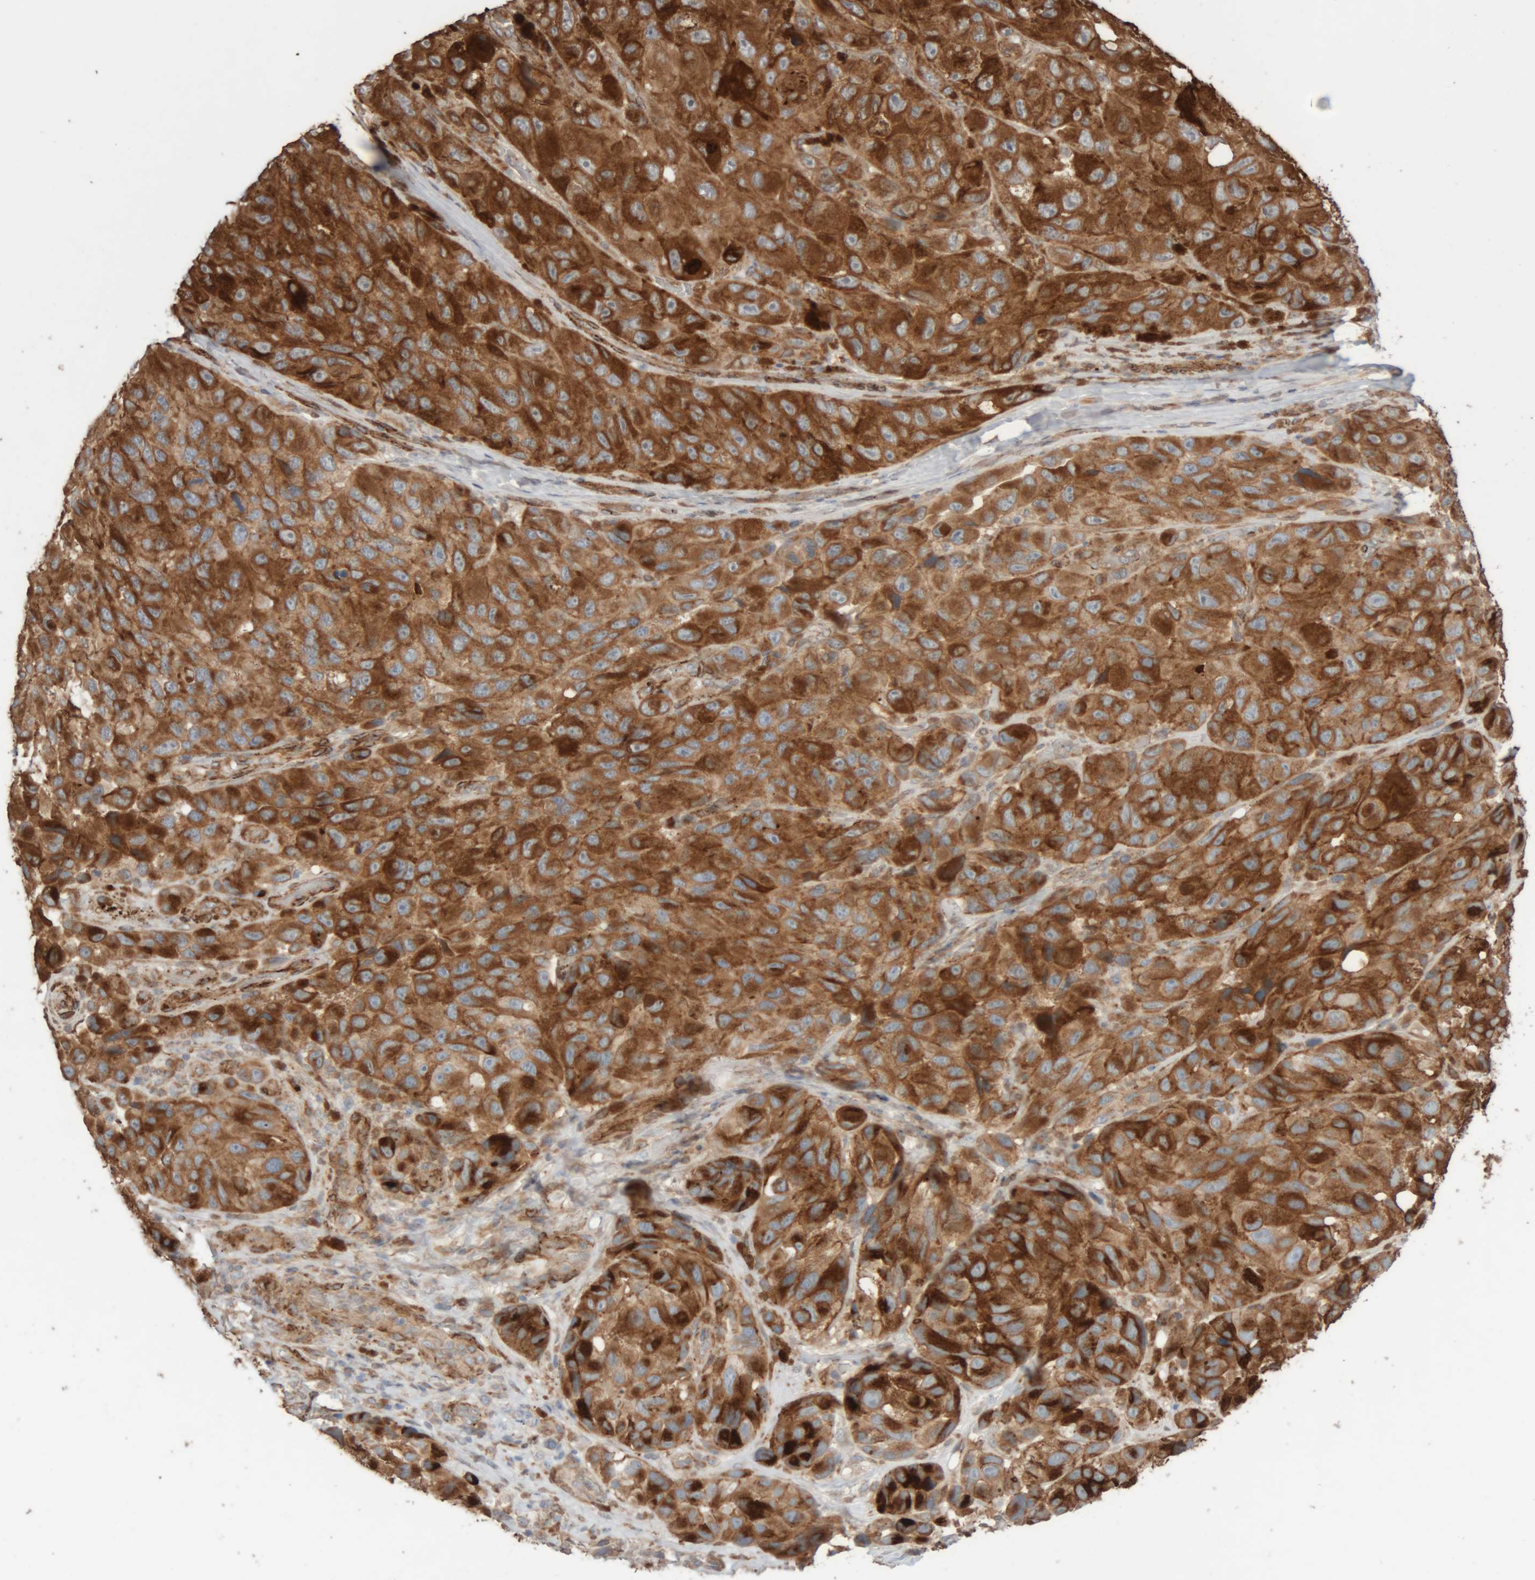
{"staining": {"intensity": "moderate", "quantity": ">75%", "location": "cytoplasmic/membranous"}, "tissue": "melanoma", "cell_type": "Tumor cells", "image_type": "cancer", "snomed": [{"axis": "morphology", "description": "Malignant melanoma, NOS"}, {"axis": "topography", "description": "Skin"}], "caption": "Melanoma stained with immunohistochemistry exhibits moderate cytoplasmic/membranous positivity in approximately >75% of tumor cells.", "gene": "RAB32", "patient": {"sex": "female", "age": 73}}